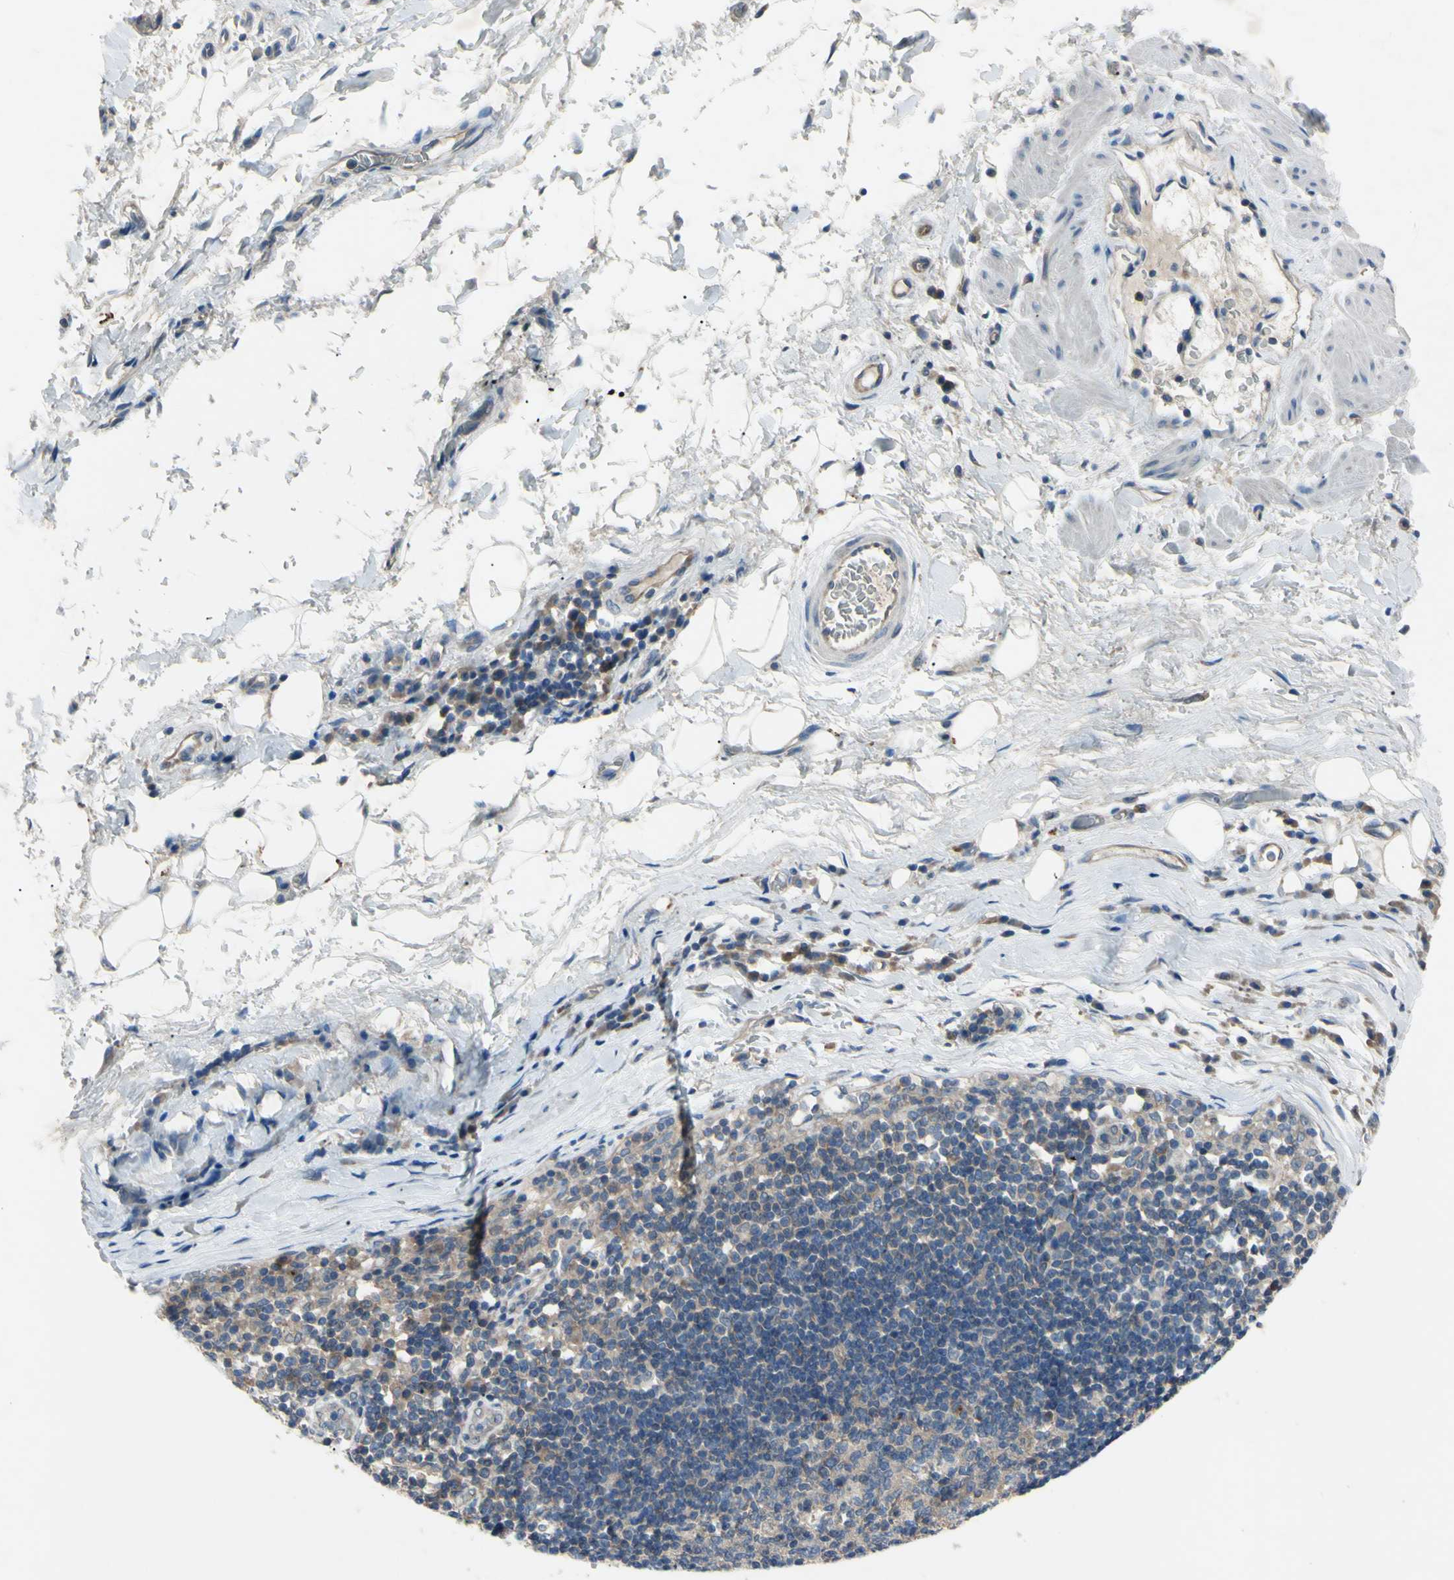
{"staining": {"intensity": "negative", "quantity": "none", "location": "none"}, "tissue": "adipose tissue", "cell_type": "Adipocytes", "image_type": "normal", "snomed": [{"axis": "morphology", "description": "Normal tissue, NOS"}, {"axis": "morphology", "description": "Adenocarcinoma, NOS"}, {"axis": "topography", "description": "Esophagus"}], "caption": "Normal adipose tissue was stained to show a protein in brown. There is no significant positivity in adipocytes.", "gene": "HILPDA", "patient": {"sex": "male", "age": 62}}